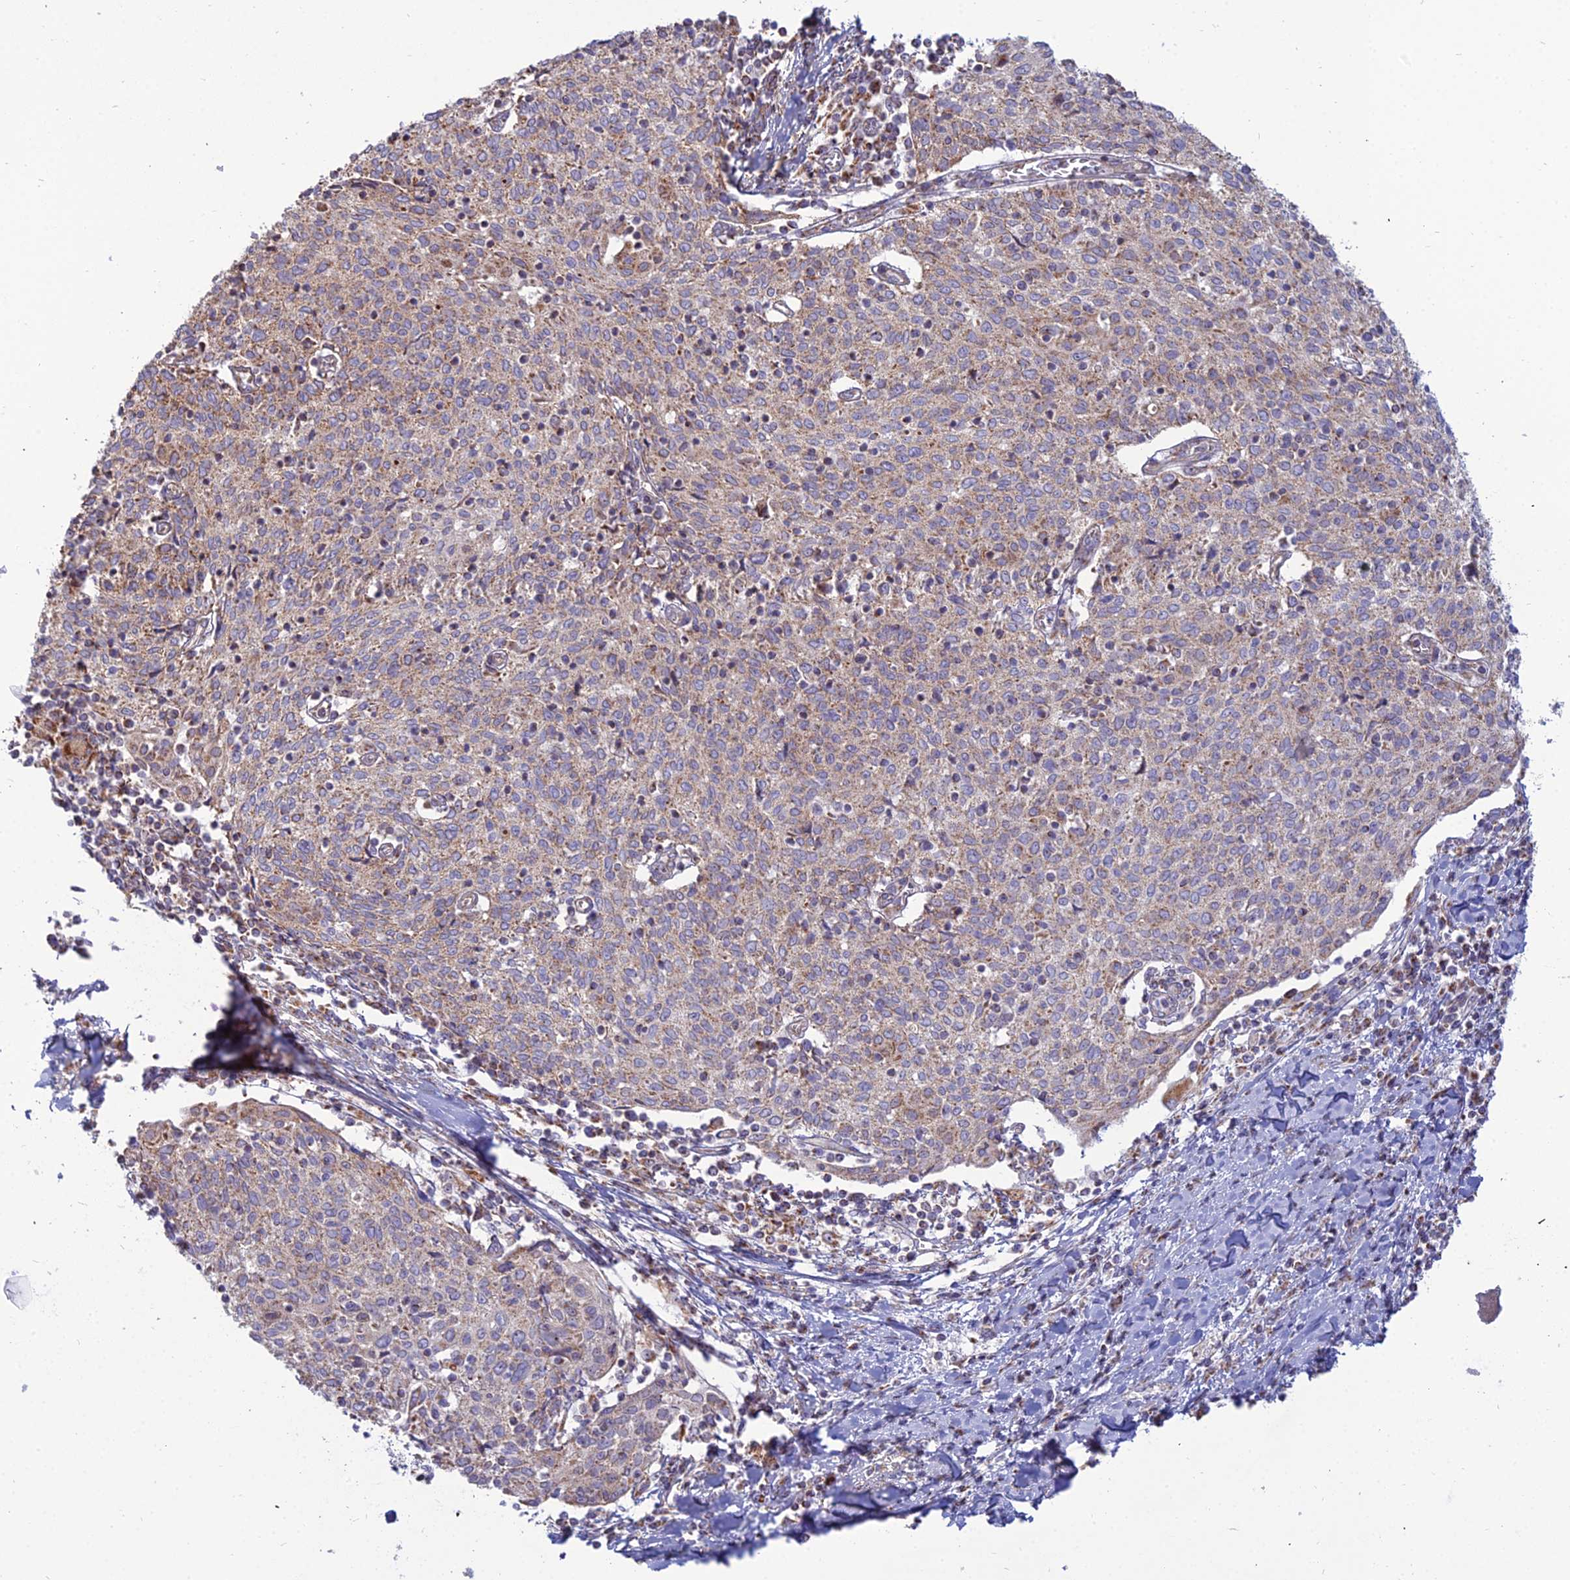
{"staining": {"intensity": "moderate", "quantity": "25%-75%", "location": "cytoplasmic/membranous"}, "tissue": "cervical cancer", "cell_type": "Tumor cells", "image_type": "cancer", "snomed": [{"axis": "morphology", "description": "Squamous cell carcinoma, NOS"}, {"axis": "topography", "description": "Cervix"}], "caption": "Cervical cancer stained with IHC reveals moderate cytoplasmic/membranous expression in approximately 25%-75% of tumor cells.", "gene": "SLC35F4", "patient": {"sex": "female", "age": 52}}